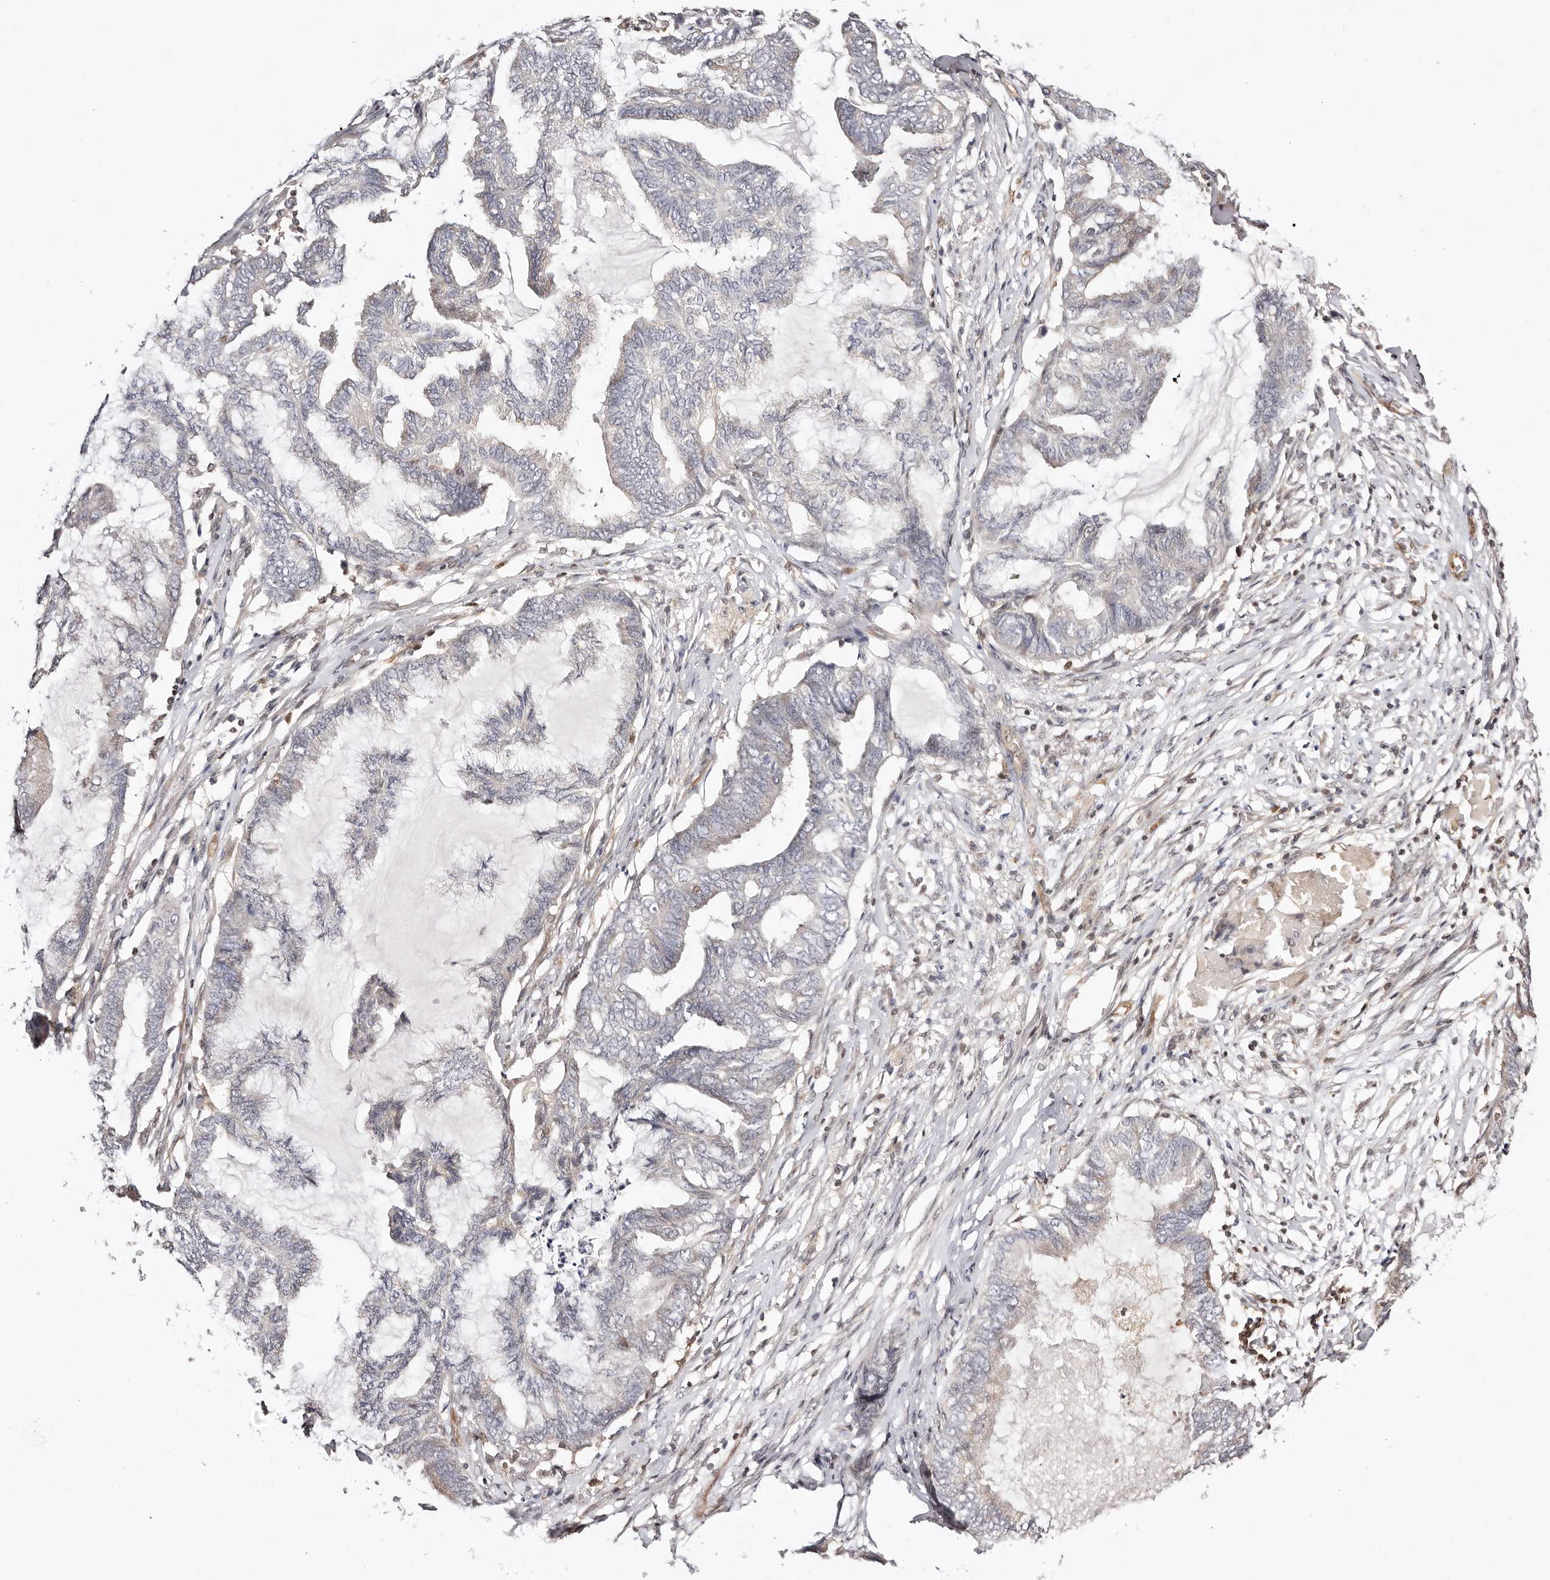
{"staining": {"intensity": "negative", "quantity": "none", "location": "none"}, "tissue": "endometrial cancer", "cell_type": "Tumor cells", "image_type": "cancer", "snomed": [{"axis": "morphology", "description": "Adenocarcinoma, NOS"}, {"axis": "topography", "description": "Endometrium"}], "caption": "Immunohistochemistry (IHC) micrograph of endometrial adenocarcinoma stained for a protein (brown), which demonstrates no positivity in tumor cells.", "gene": "STAT5A", "patient": {"sex": "female", "age": 86}}